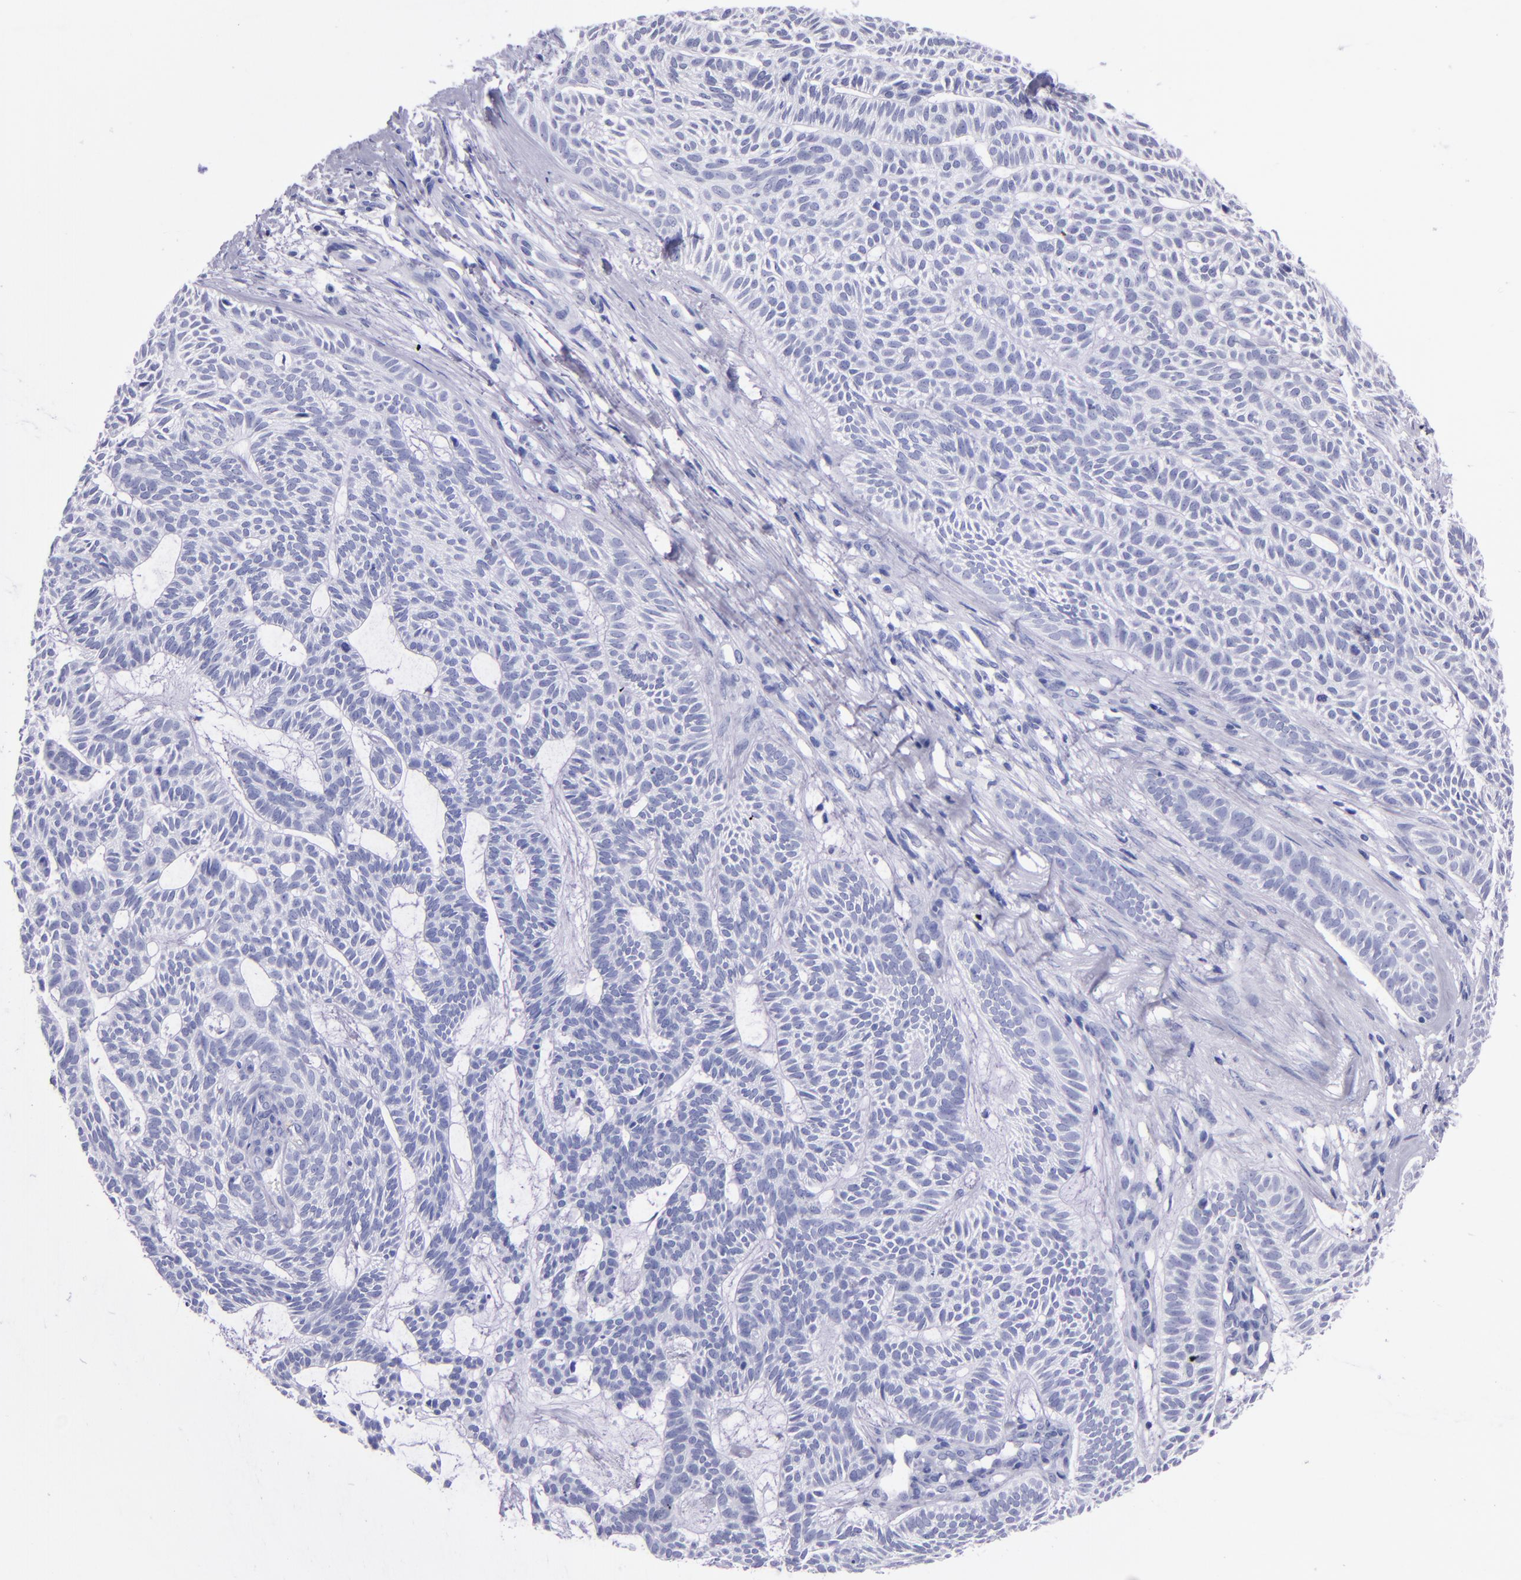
{"staining": {"intensity": "negative", "quantity": "none", "location": "none"}, "tissue": "skin cancer", "cell_type": "Tumor cells", "image_type": "cancer", "snomed": [{"axis": "morphology", "description": "Basal cell carcinoma"}, {"axis": "topography", "description": "Skin"}], "caption": "Immunohistochemical staining of human skin cancer reveals no significant expression in tumor cells. (DAB (3,3'-diaminobenzidine) immunohistochemistry with hematoxylin counter stain).", "gene": "CR1", "patient": {"sex": "male", "age": 75}}